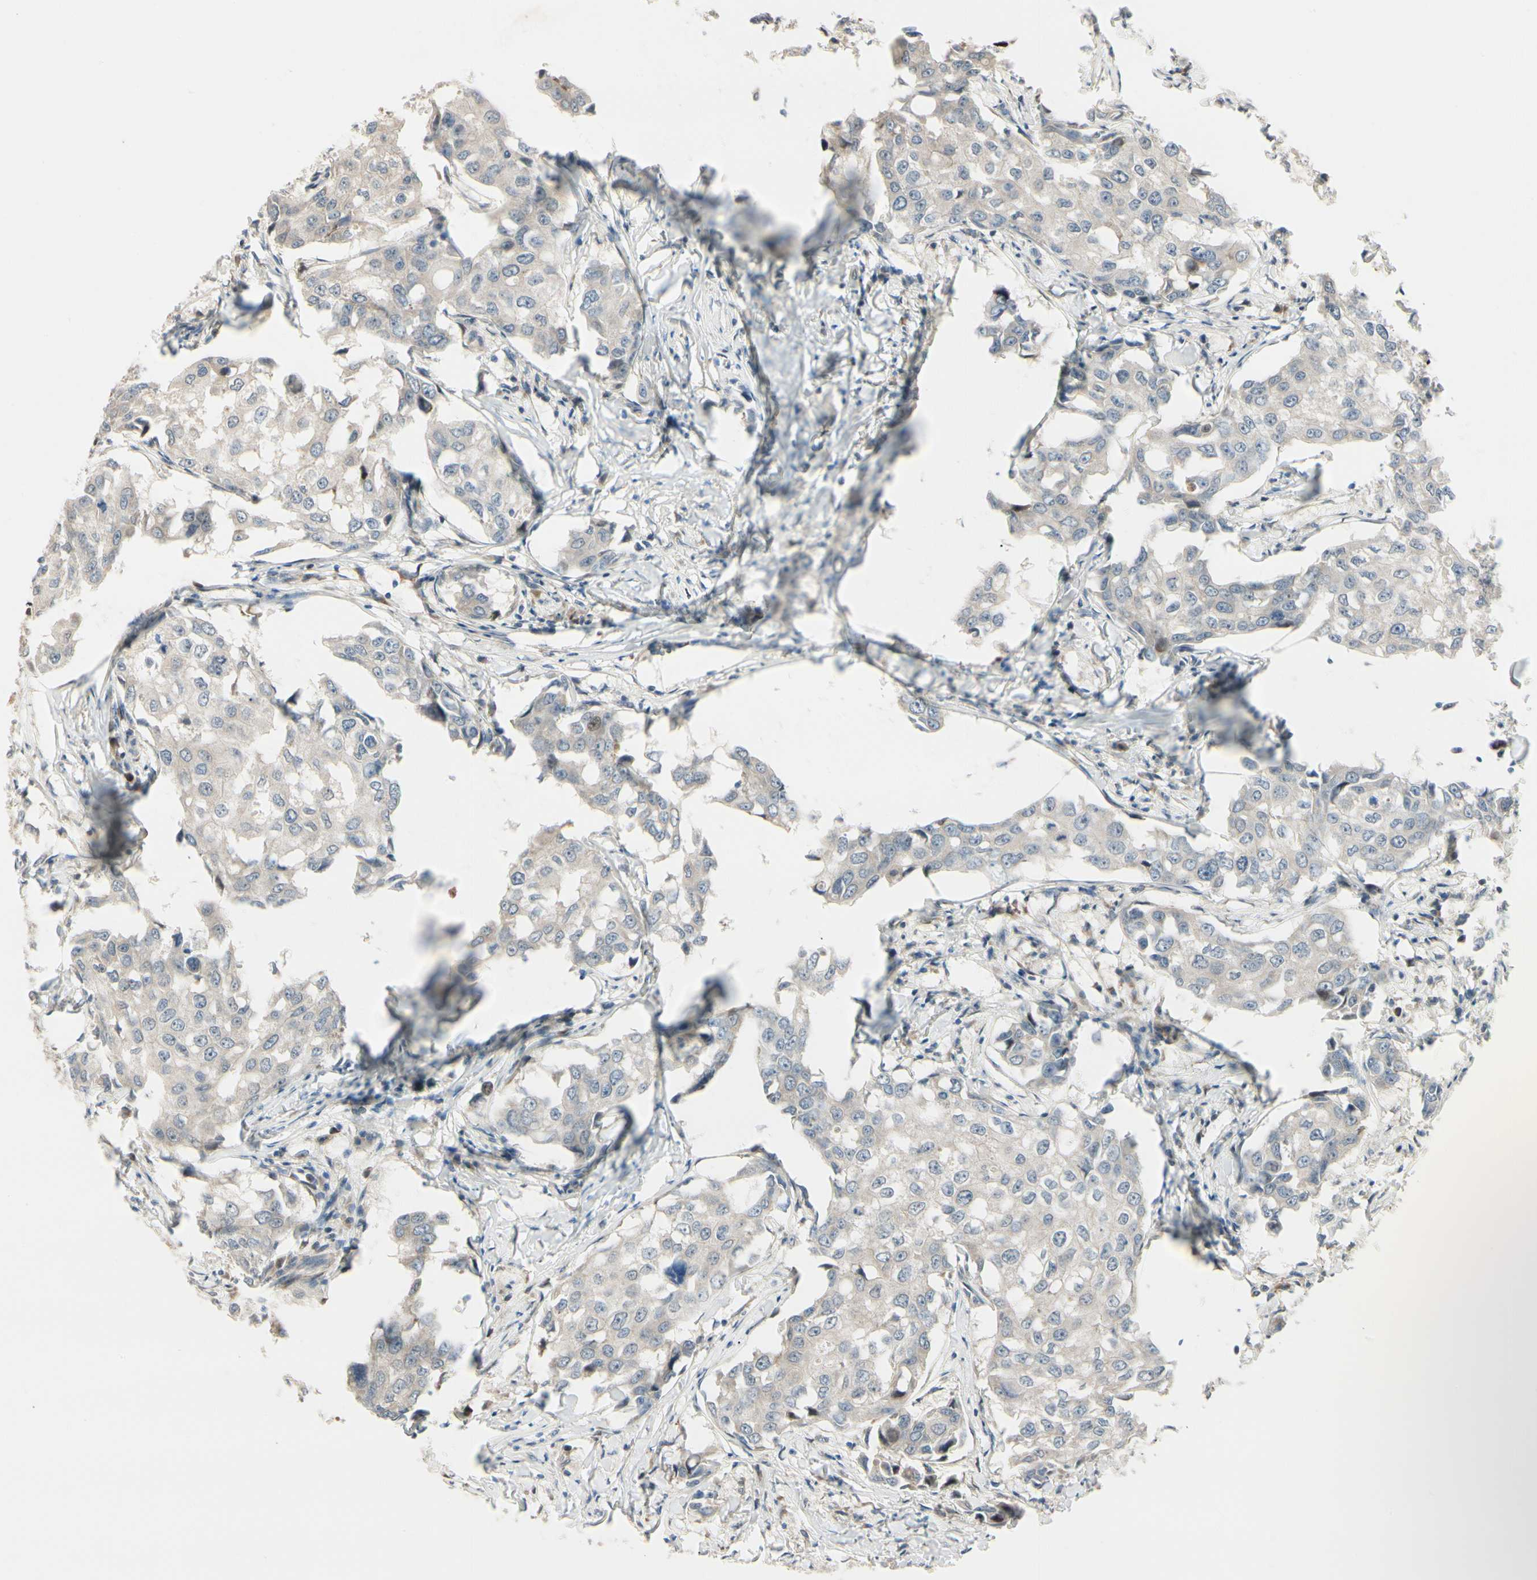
{"staining": {"intensity": "weak", "quantity": ">75%", "location": "cytoplasmic/membranous"}, "tissue": "breast cancer", "cell_type": "Tumor cells", "image_type": "cancer", "snomed": [{"axis": "morphology", "description": "Duct carcinoma"}, {"axis": "topography", "description": "Breast"}], "caption": "Immunohistochemical staining of breast intraductal carcinoma shows low levels of weak cytoplasmic/membranous positivity in about >75% of tumor cells.", "gene": "P4HA3", "patient": {"sex": "female", "age": 27}}